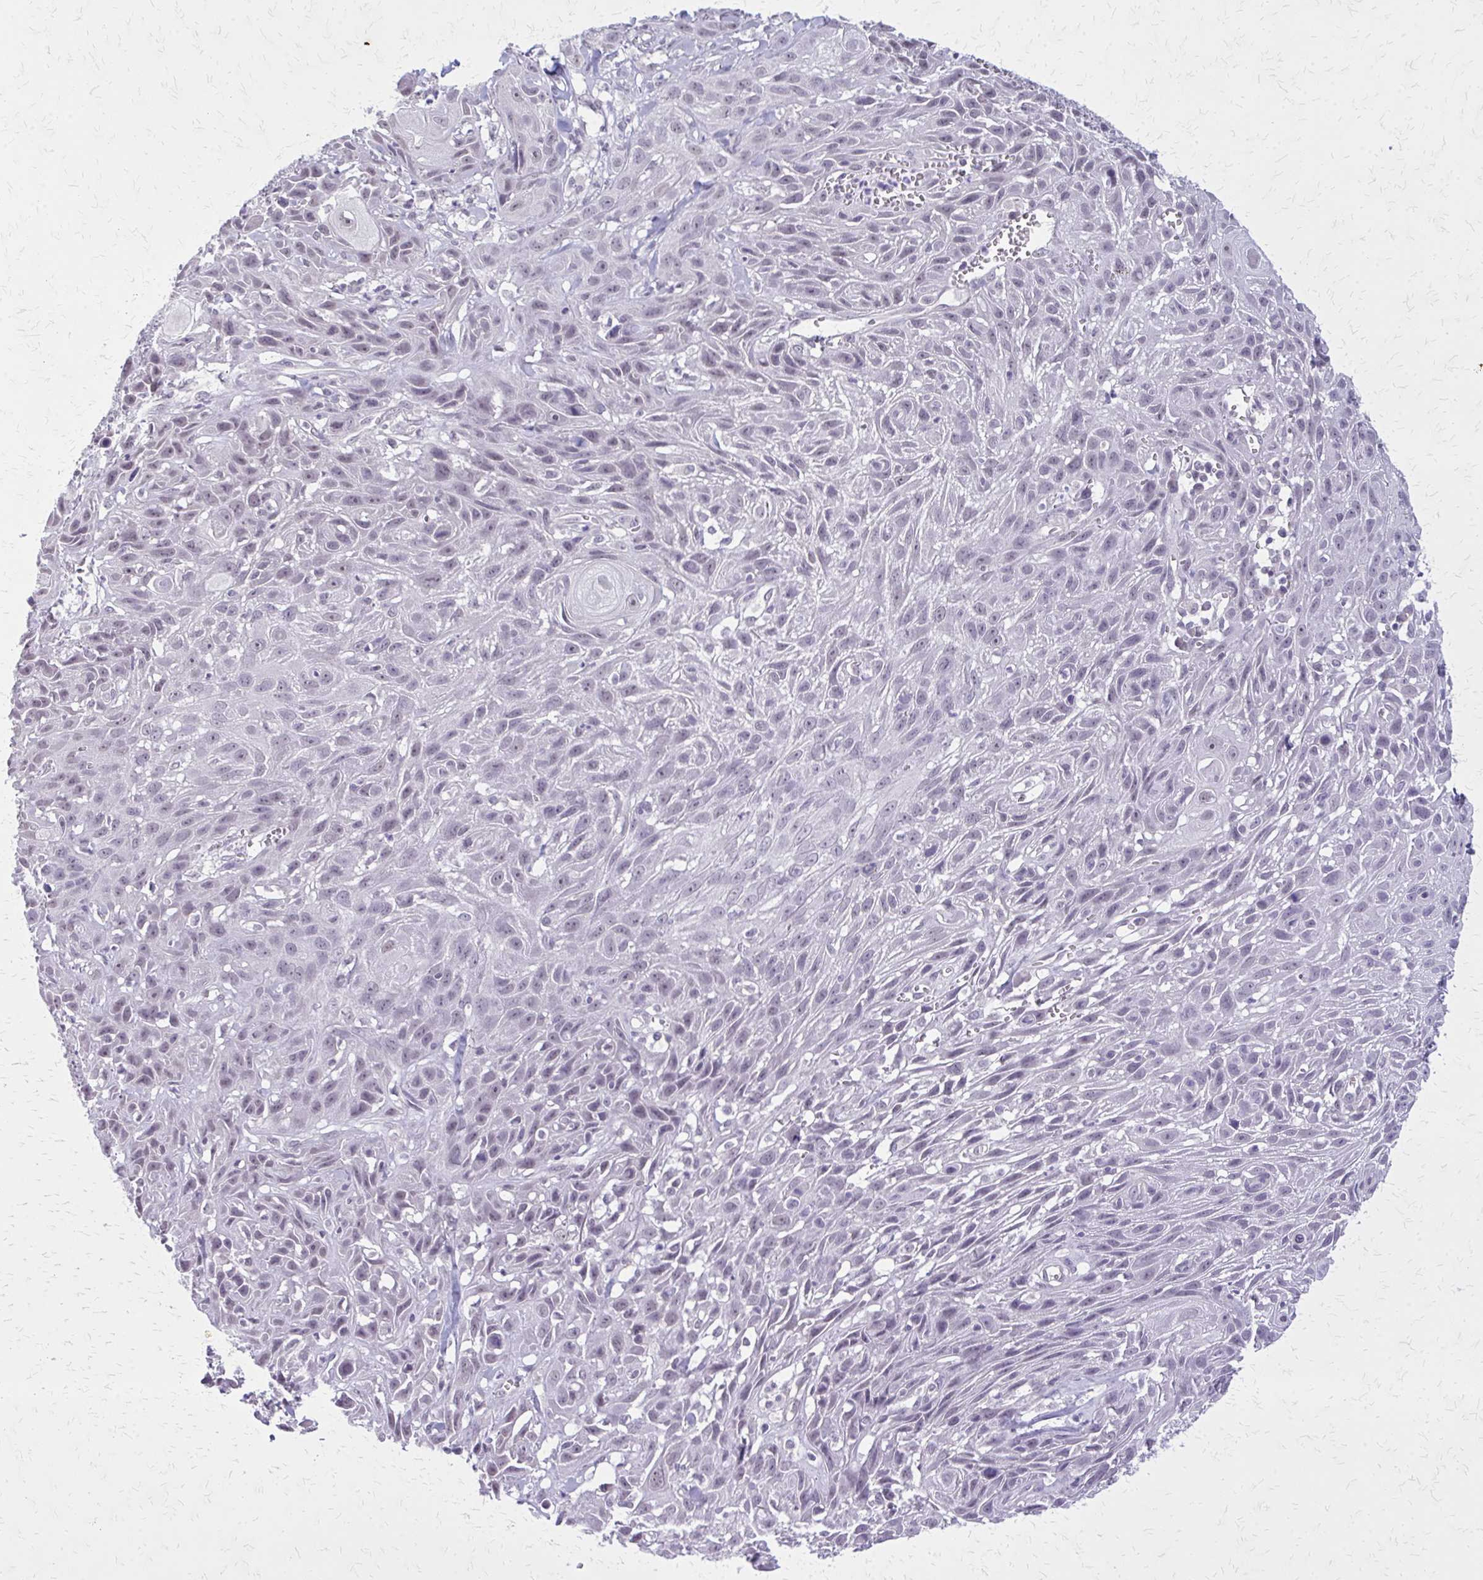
{"staining": {"intensity": "negative", "quantity": "none", "location": "none"}, "tissue": "skin cancer", "cell_type": "Tumor cells", "image_type": "cancer", "snomed": [{"axis": "morphology", "description": "Squamous cell carcinoma, NOS"}, {"axis": "topography", "description": "Skin"}, {"axis": "topography", "description": "Vulva"}], "caption": "Human skin cancer stained for a protein using immunohistochemistry exhibits no staining in tumor cells.", "gene": "PLCB1", "patient": {"sex": "female", "age": 83}}